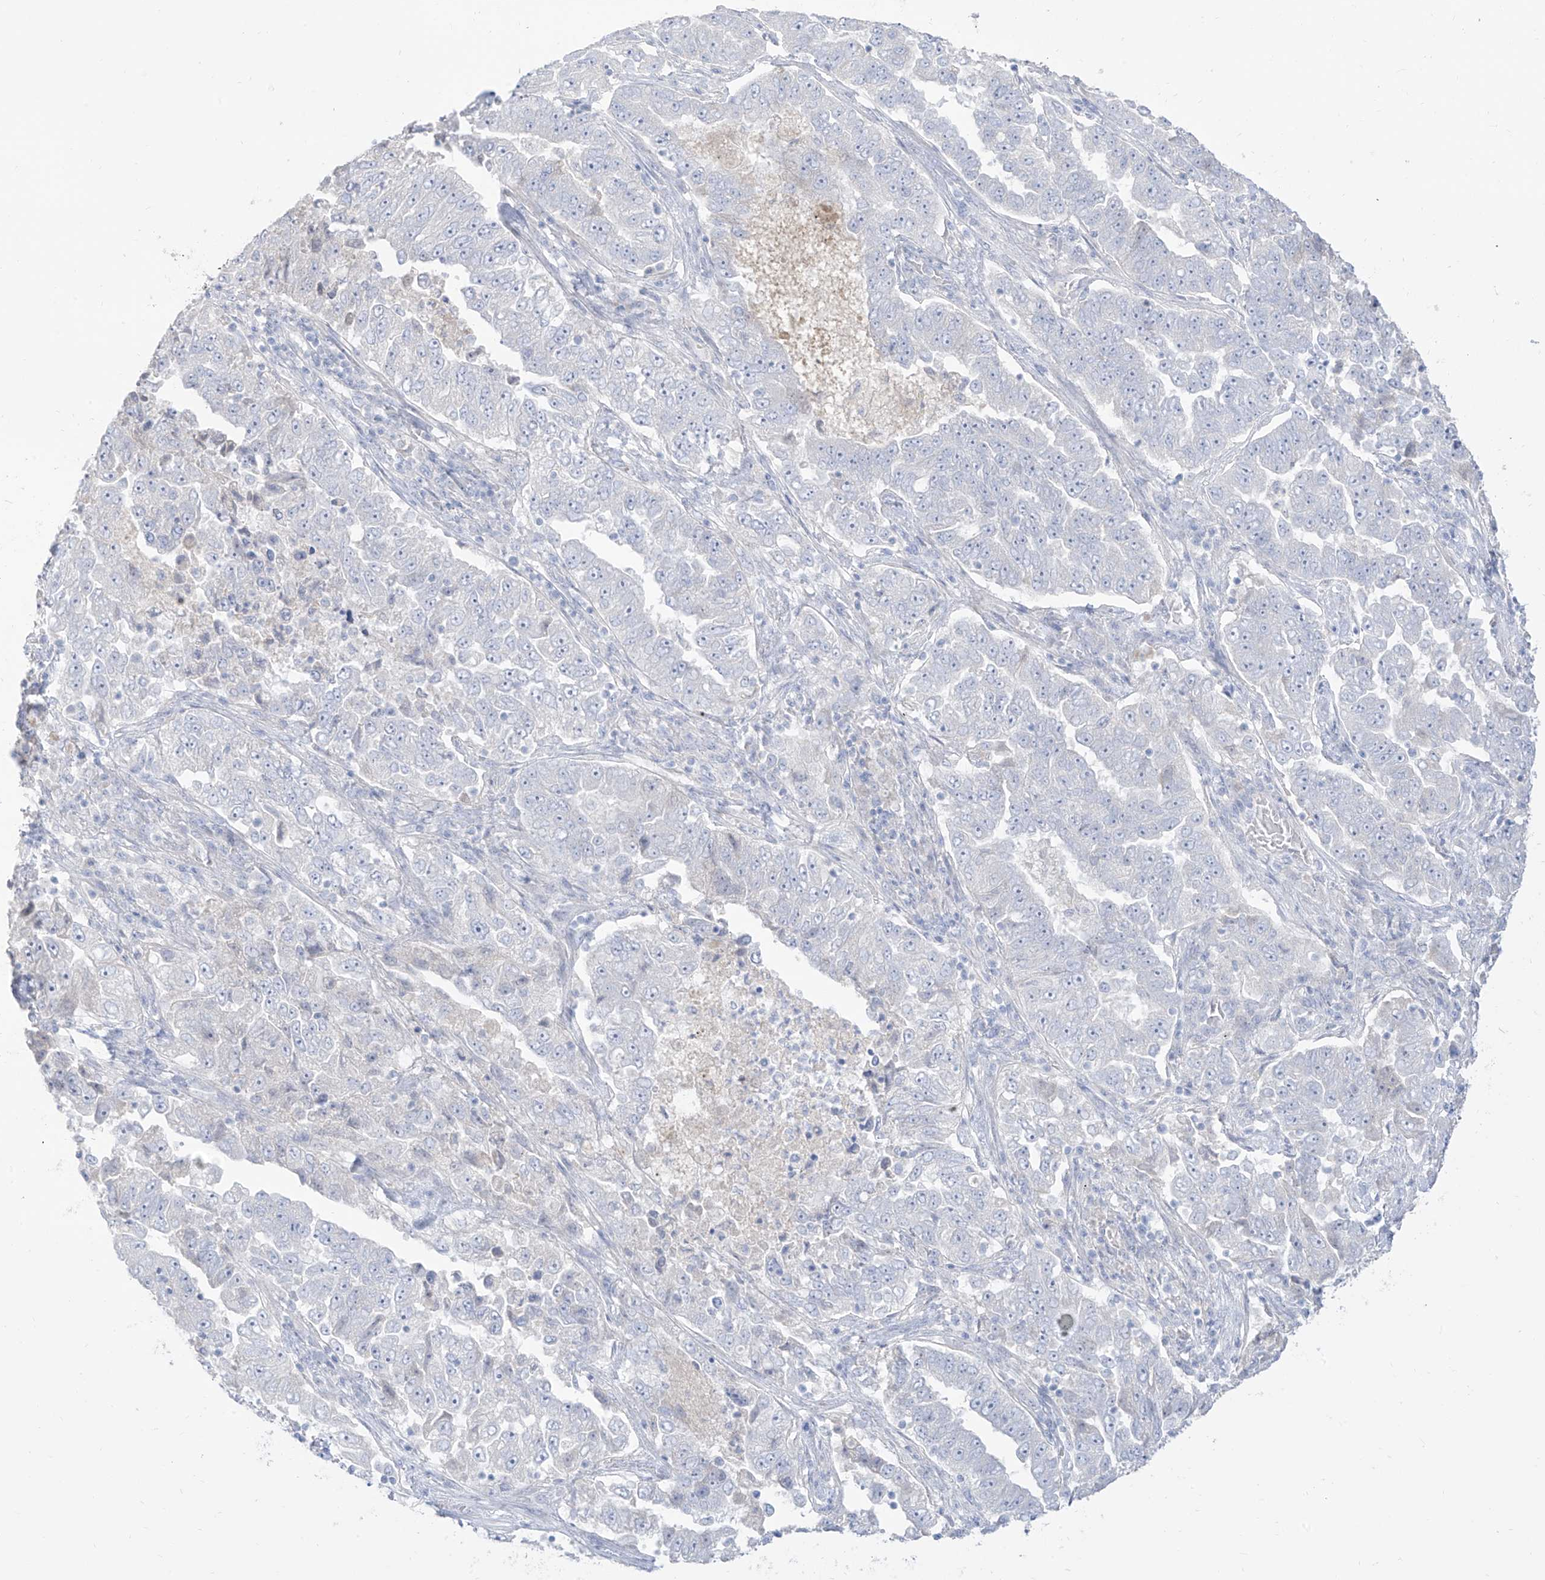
{"staining": {"intensity": "negative", "quantity": "none", "location": "none"}, "tissue": "lung cancer", "cell_type": "Tumor cells", "image_type": "cancer", "snomed": [{"axis": "morphology", "description": "Adenocarcinoma, NOS"}, {"axis": "topography", "description": "Lung"}], "caption": "This is an immunohistochemistry (IHC) image of lung adenocarcinoma. There is no positivity in tumor cells.", "gene": "ARHGEF40", "patient": {"sex": "female", "age": 51}}